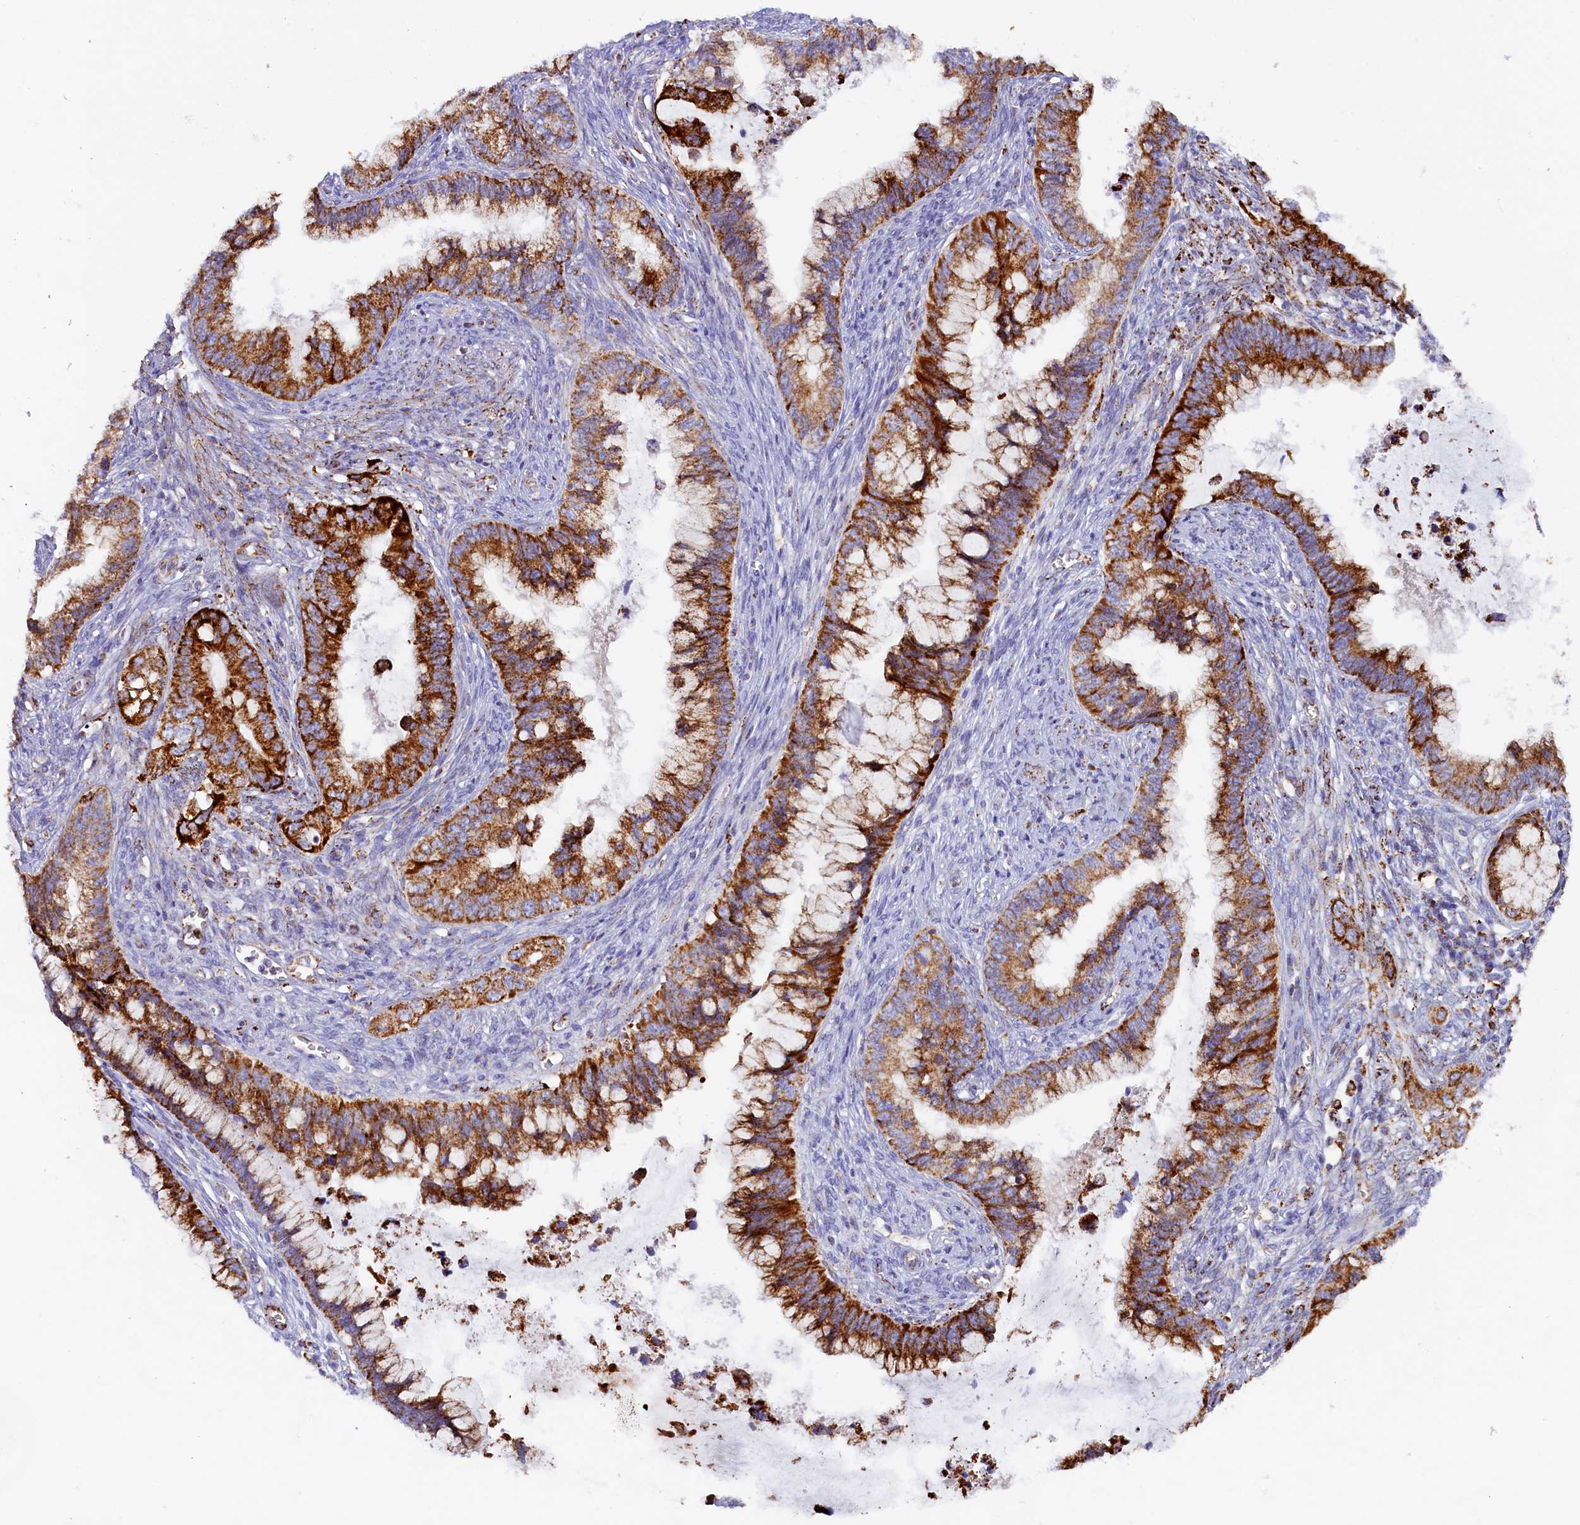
{"staining": {"intensity": "strong", "quantity": ">75%", "location": "cytoplasmic/membranous"}, "tissue": "cervical cancer", "cell_type": "Tumor cells", "image_type": "cancer", "snomed": [{"axis": "morphology", "description": "Adenocarcinoma, NOS"}, {"axis": "topography", "description": "Cervix"}], "caption": "A brown stain highlights strong cytoplasmic/membranous positivity of a protein in cervical cancer tumor cells.", "gene": "AKTIP", "patient": {"sex": "female", "age": 44}}